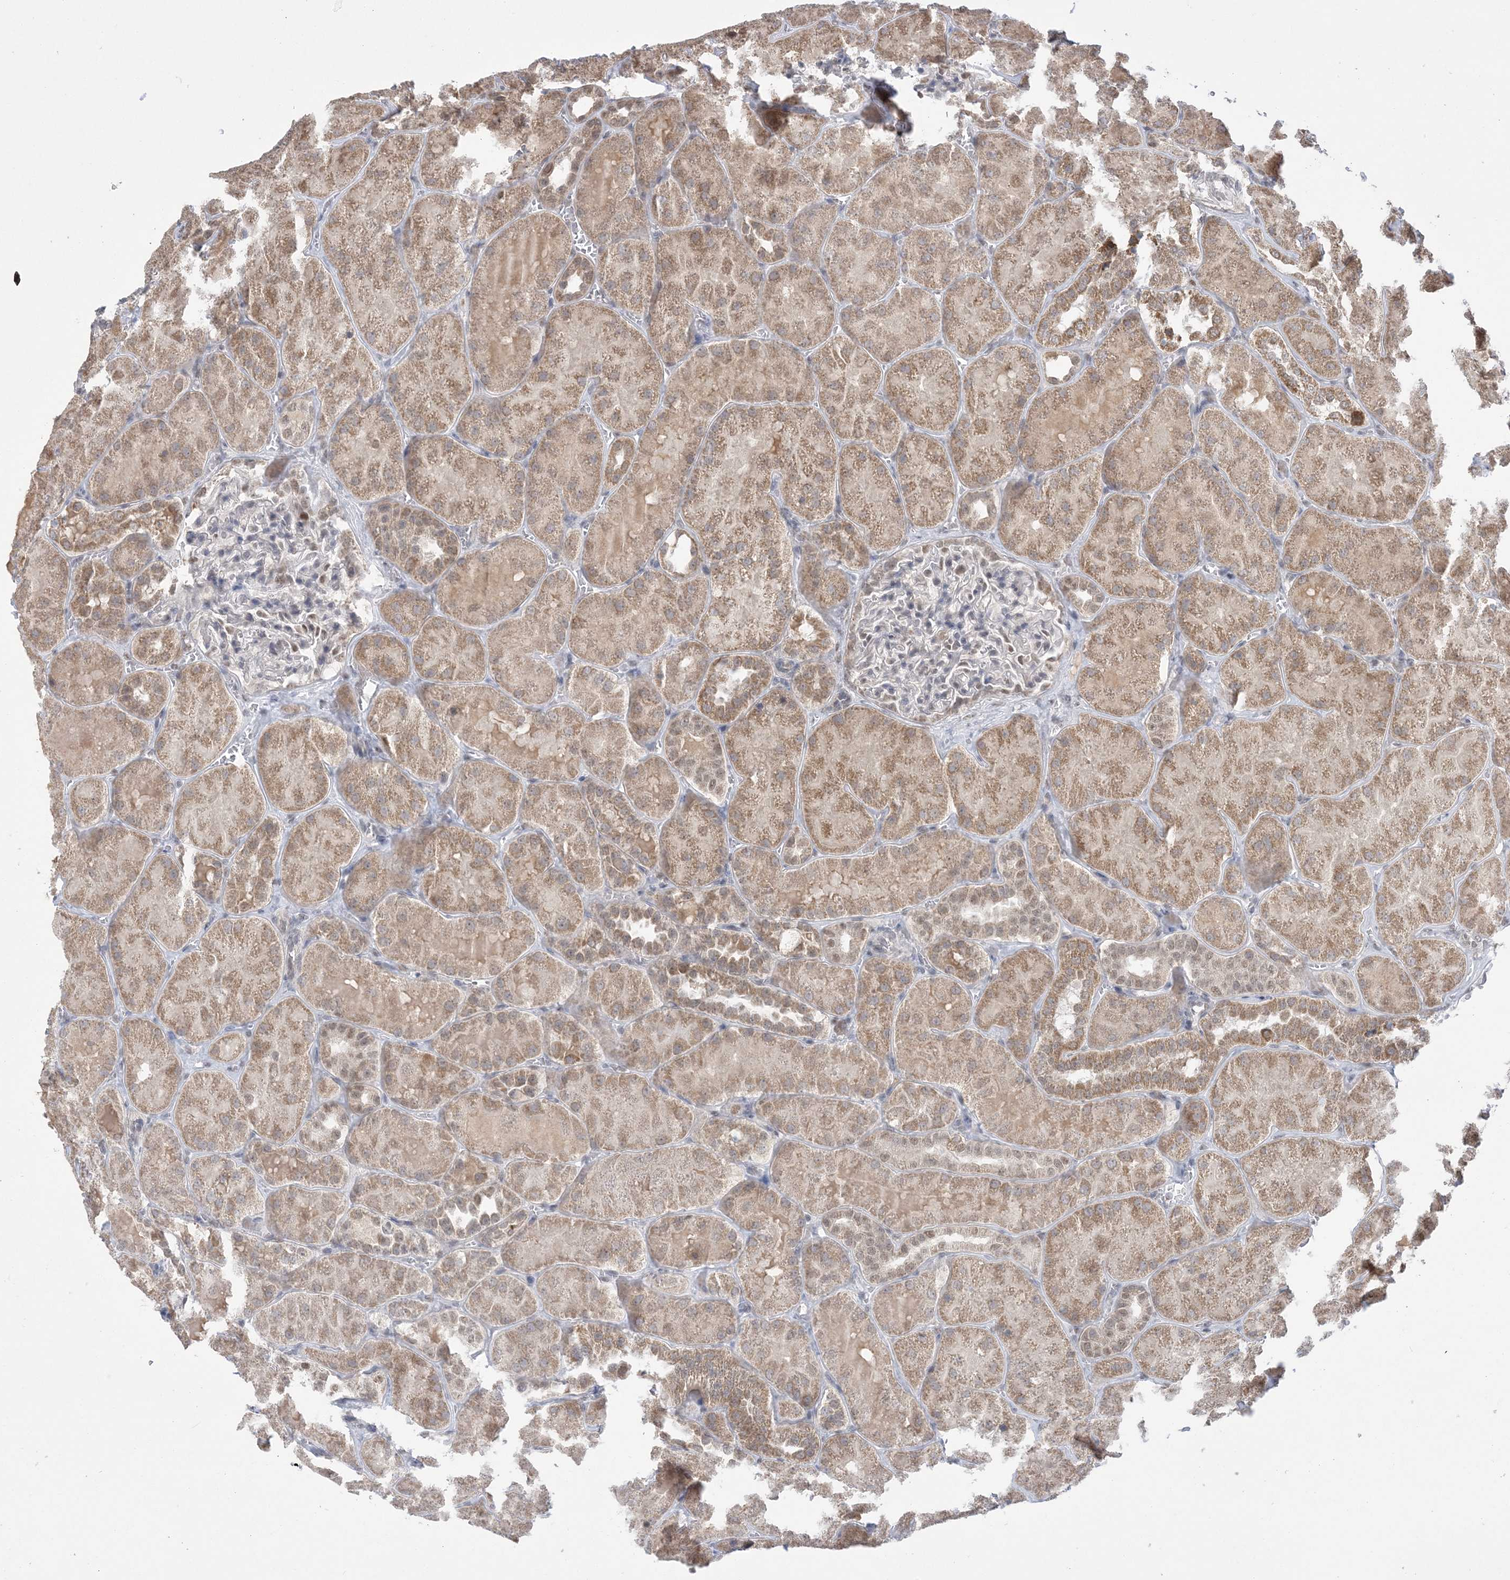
{"staining": {"intensity": "weak", "quantity": "<25%", "location": "cytoplasmic/membranous"}, "tissue": "kidney", "cell_type": "Cells in glomeruli", "image_type": "normal", "snomed": [{"axis": "morphology", "description": "Normal tissue, NOS"}, {"axis": "topography", "description": "Kidney"}], "caption": "Unremarkable kidney was stained to show a protein in brown. There is no significant positivity in cells in glomeruli. (DAB (3,3'-diaminobenzidine) IHC visualized using brightfield microscopy, high magnification).", "gene": "TRMT10C", "patient": {"sex": "male", "age": 28}}